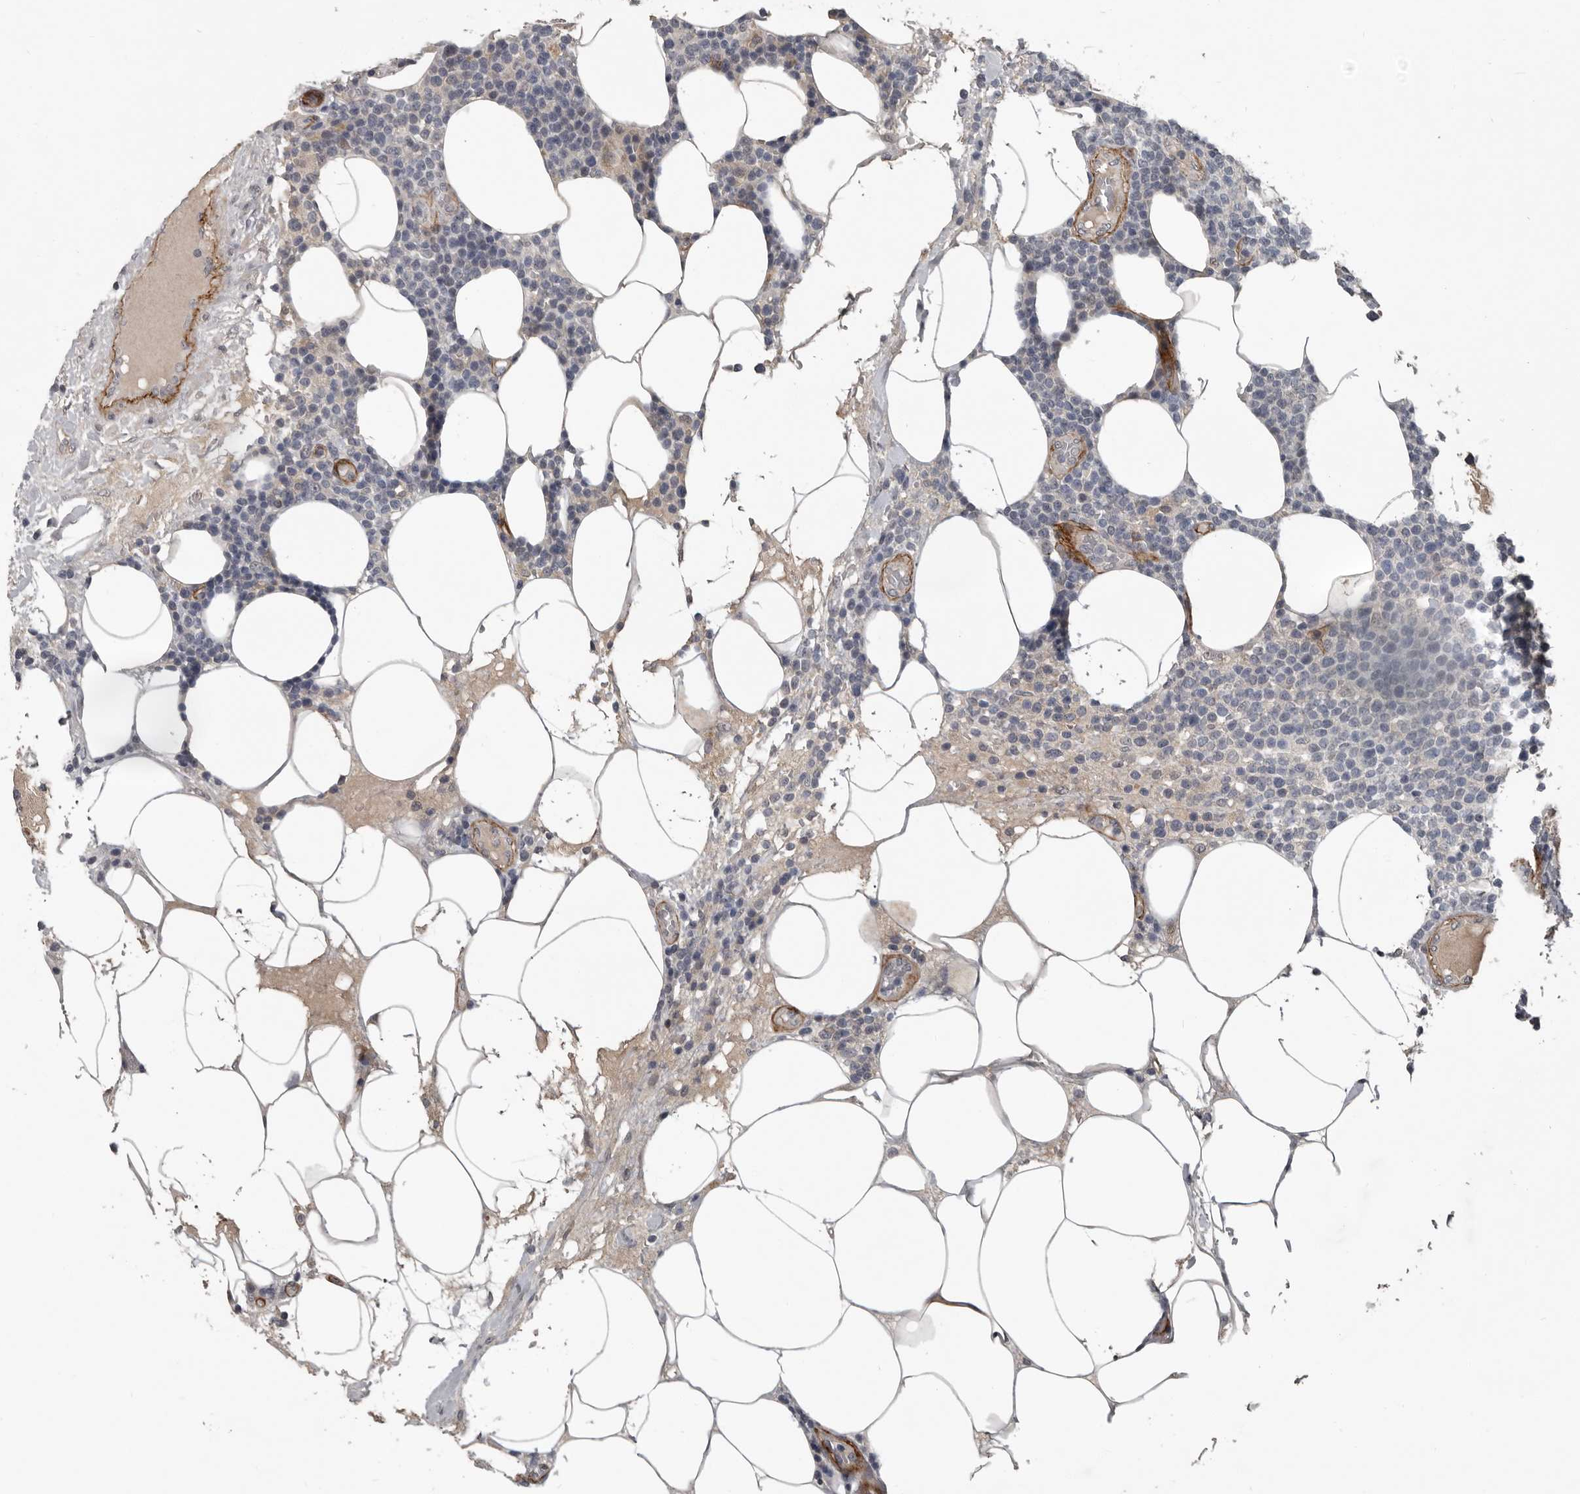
{"staining": {"intensity": "negative", "quantity": "none", "location": "none"}, "tissue": "lymphoma", "cell_type": "Tumor cells", "image_type": "cancer", "snomed": [{"axis": "morphology", "description": "Malignant lymphoma, non-Hodgkin's type, High grade"}, {"axis": "topography", "description": "Lymph node"}], "caption": "Tumor cells show no significant protein positivity in high-grade malignant lymphoma, non-Hodgkin's type.", "gene": "C1orf216", "patient": {"sex": "male", "age": 61}}